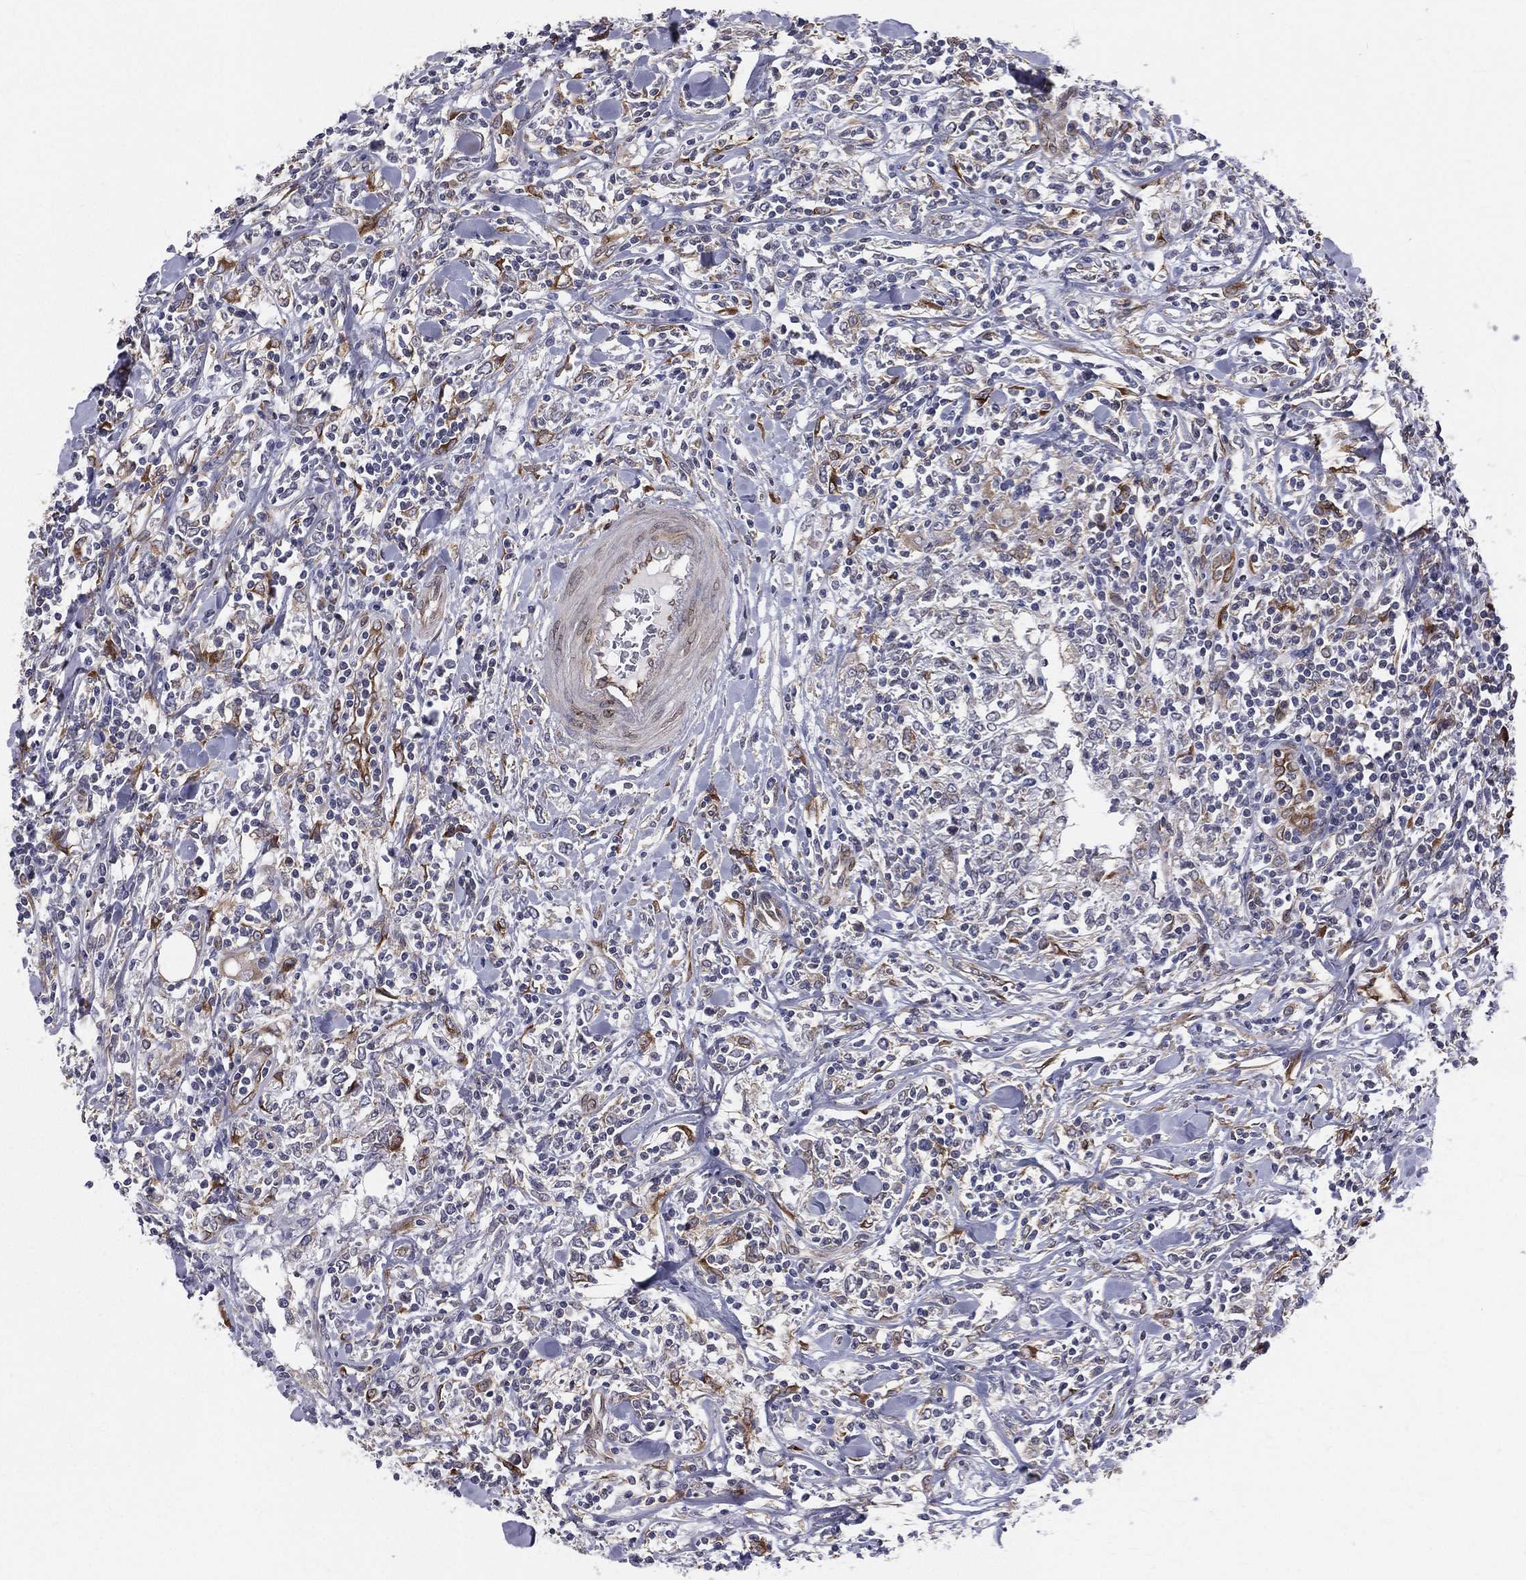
{"staining": {"intensity": "moderate", "quantity": "<25%", "location": "cytoplasmic/membranous"}, "tissue": "lymphoma", "cell_type": "Tumor cells", "image_type": "cancer", "snomed": [{"axis": "morphology", "description": "Malignant lymphoma, non-Hodgkin's type, High grade"}, {"axis": "topography", "description": "Lymph node"}], "caption": "DAB immunohistochemical staining of human lymphoma demonstrates moderate cytoplasmic/membranous protein positivity in approximately <25% of tumor cells. (Stains: DAB (3,3'-diaminobenzidine) in brown, nuclei in blue, Microscopy: brightfield microscopy at high magnification).", "gene": "PGRMC1", "patient": {"sex": "female", "age": 84}}